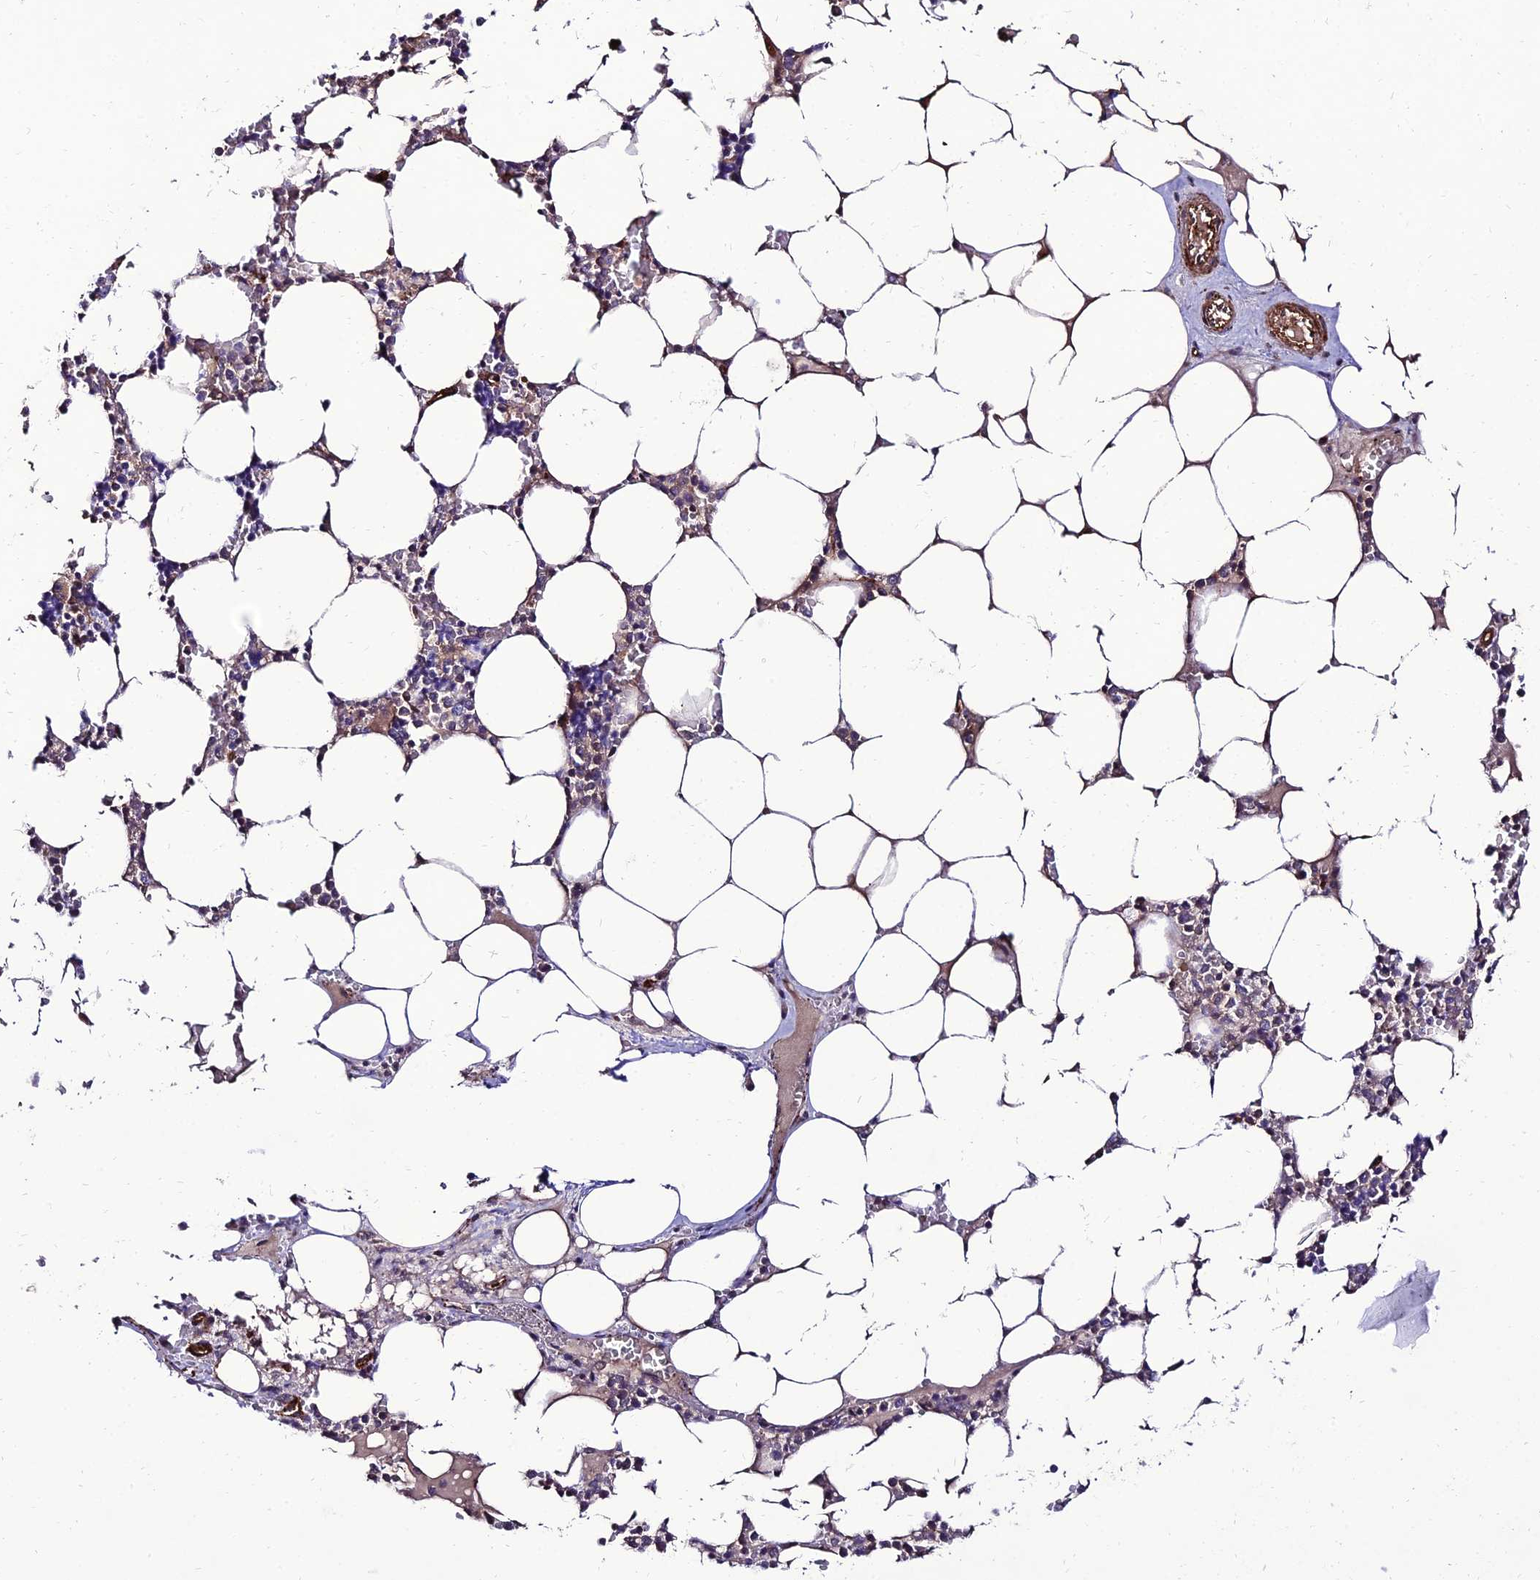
{"staining": {"intensity": "moderate", "quantity": "<25%", "location": "cytoplasmic/membranous"}, "tissue": "bone marrow", "cell_type": "Hematopoietic cells", "image_type": "normal", "snomed": [{"axis": "morphology", "description": "Normal tissue, NOS"}, {"axis": "topography", "description": "Bone marrow"}], "caption": "Brown immunohistochemical staining in normal human bone marrow displays moderate cytoplasmic/membranous staining in about <25% of hematopoietic cells.", "gene": "ALDH3B2", "patient": {"sex": "male", "age": 64}}